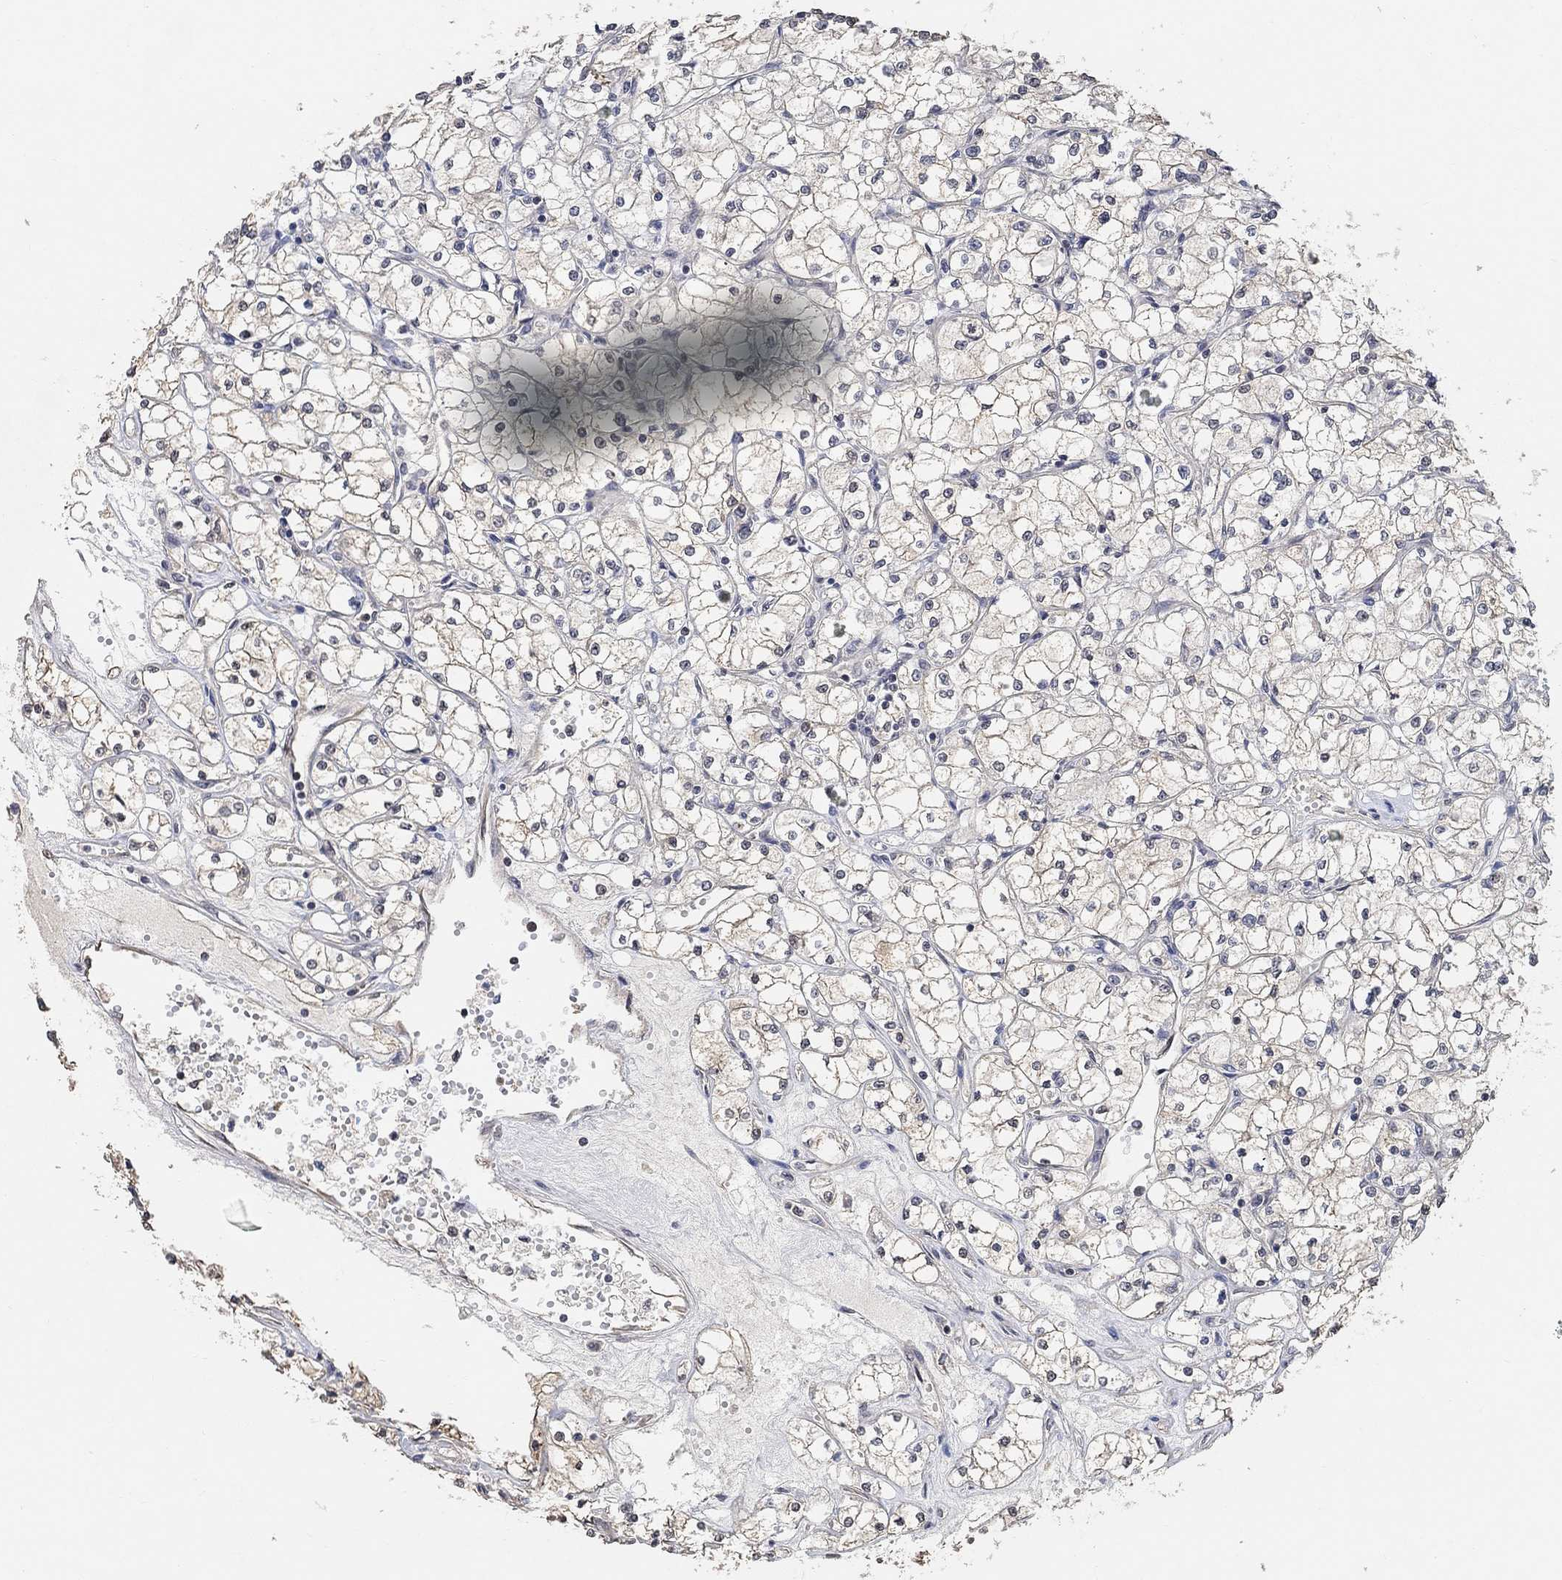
{"staining": {"intensity": "moderate", "quantity": "<25%", "location": "cytoplasmic/membranous"}, "tissue": "renal cancer", "cell_type": "Tumor cells", "image_type": "cancer", "snomed": [{"axis": "morphology", "description": "Adenocarcinoma, NOS"}, {"axis": "topography", "description": "Kidney"}], "caption": "Protein expression analysis of human renal adenocarcinoma reveals moderate cytoplasmic/membranous expression in about <25% of tumor cells.", "gene": "UNC5B", "patient": {"sex": "male", "age": 67}}